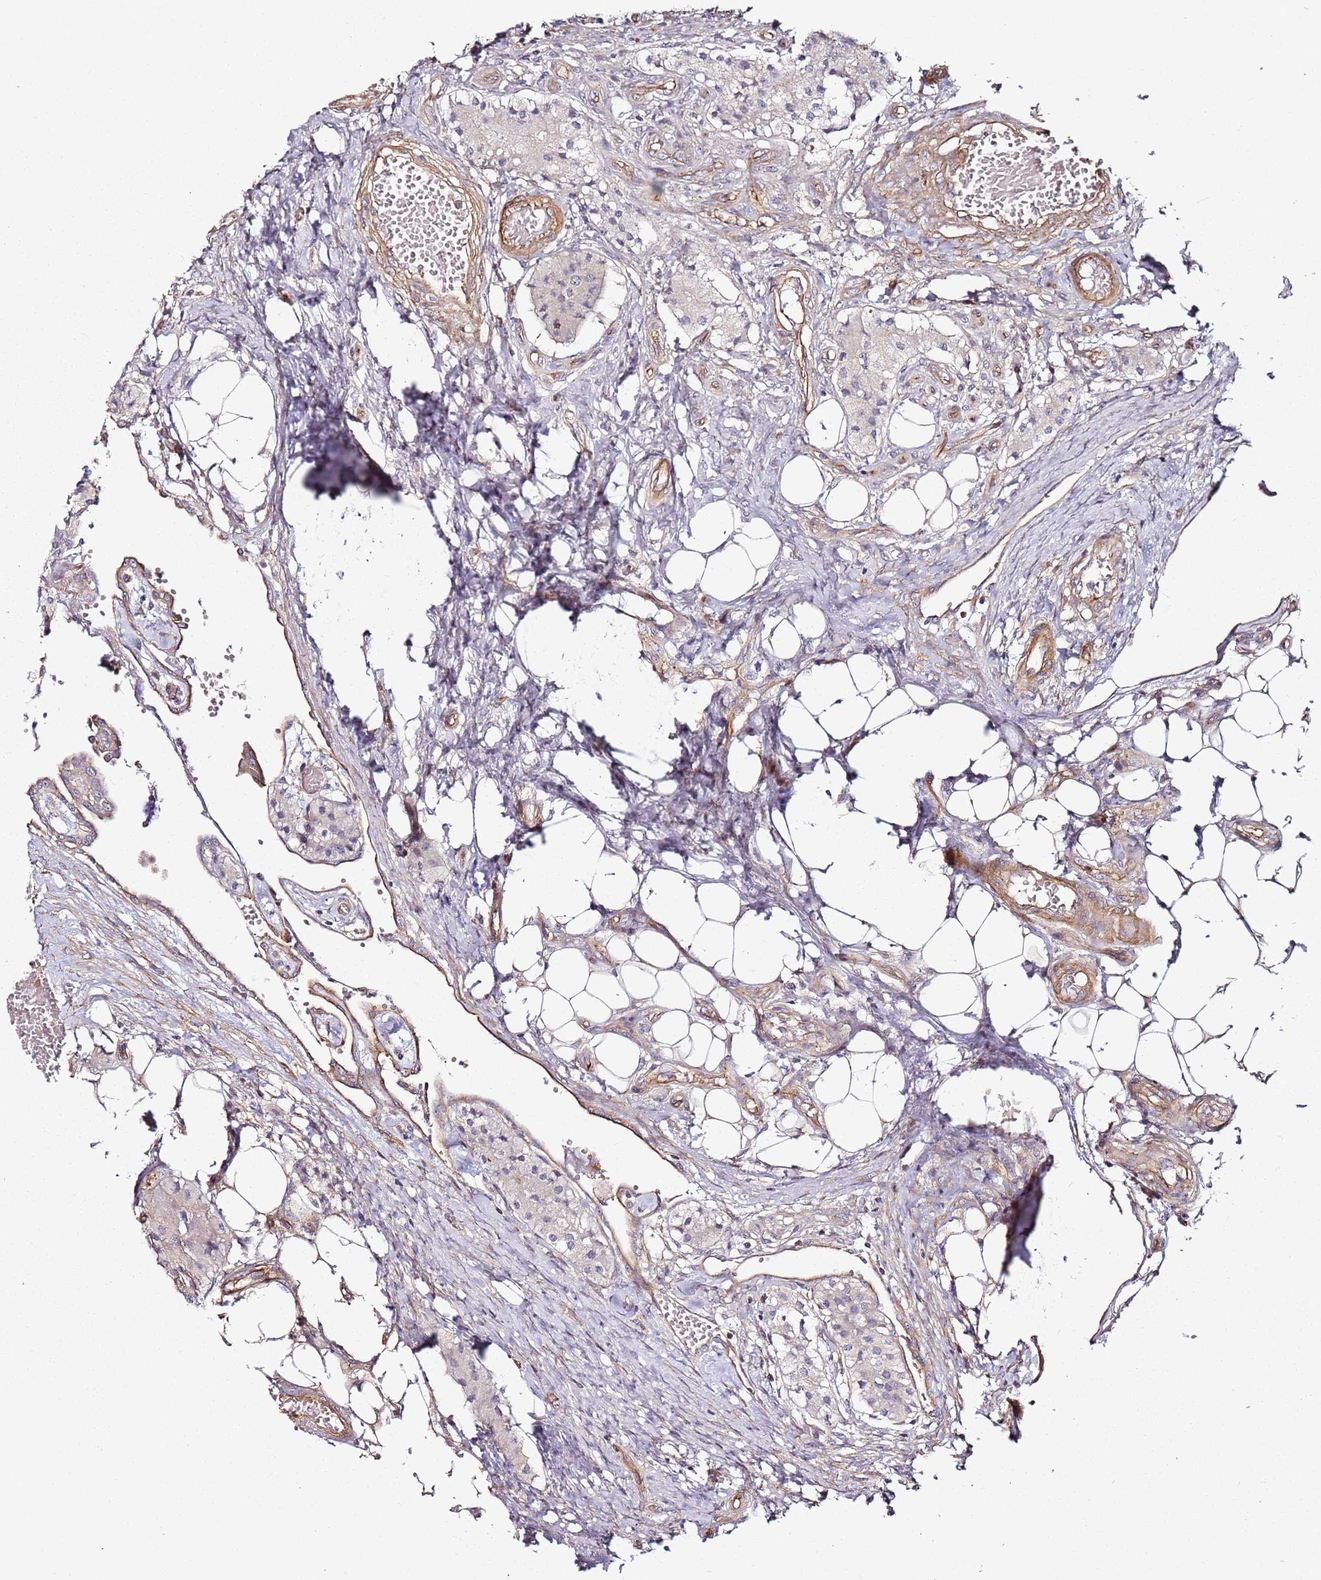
{"staining": {"intensity": "negative", "quantity": "none", "location": "none"}, "tissue": "carcinoid", "cell_type": "Tumor cells", "image_type": "cancer", "snomed": [{"axis": "morphology", "description": "Carcinoid, malignant, NOS"}, {"axis": "topography", "description": "Colon"}], "caption": "An IHC photomicrograph of carcinoid is shown. There is no staining in tumor cells of carcinoid.", "gene": "CCNYL1", "patient": {"sex": "female", "age": 52}}